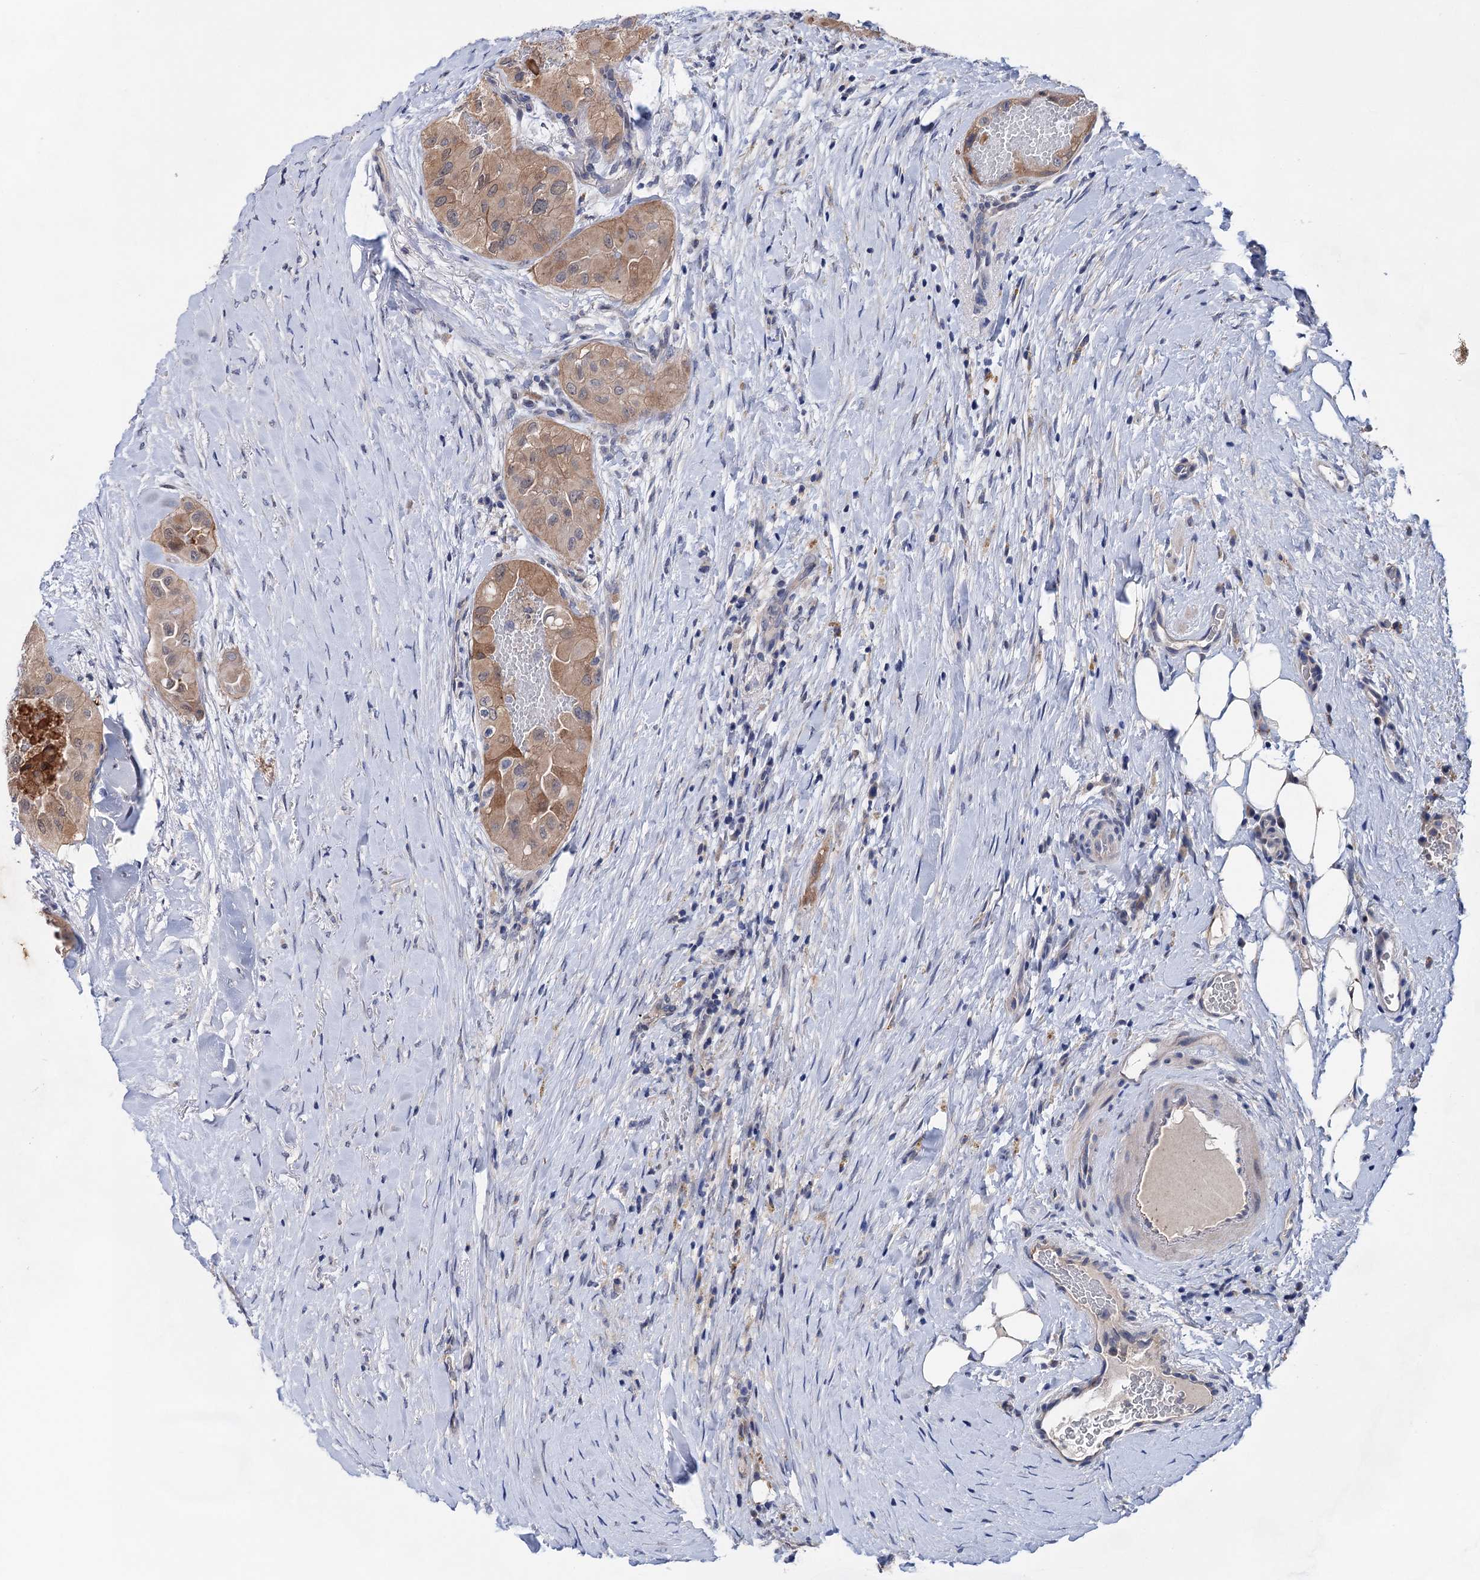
{"staining": {"intensity": "moderate", "quantity": "25%-75%", "location": "cytoplasmic/membranous,nuclear"}, "tissue": "thyroid cancer", "cell_type": "Tumor cells", "image_type": "cancer", "snomed": [{"axis": "morphology", "description": "Papillary adenocarcinoma, NOS"}, {"axis": "topography", "description": "Thyroid gland"}], "caption": "Thyroid cancer (papillary adenocarcinoma) stained with a brown dye exhibits moderate cytoplasmic/membranous and nuclear positive staining in approximately 25%-75% of tumor cells.", "gene": "MORN3", "patient": {"sex": "female", "age": 59}}